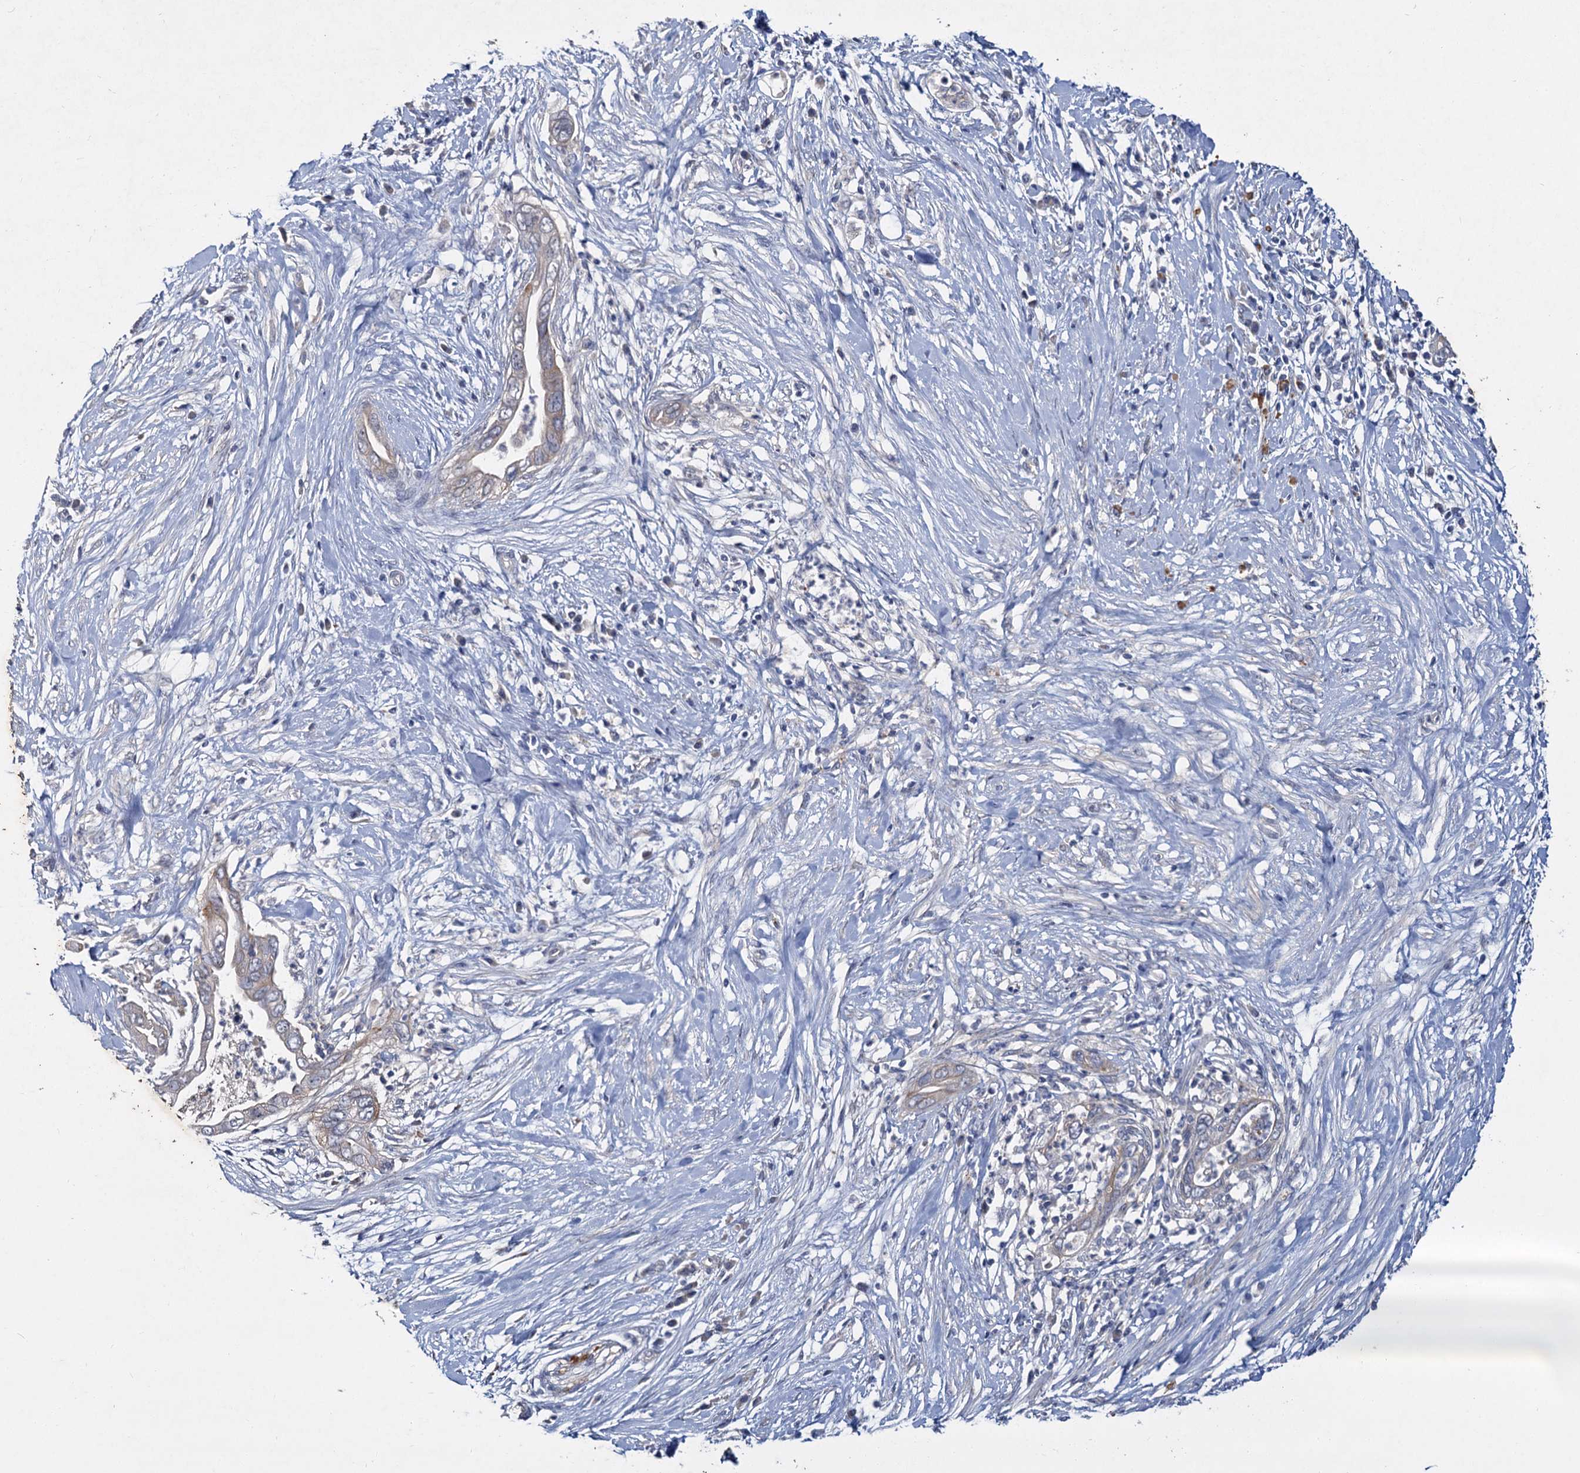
{"staining": {"intensity": "weak", "quantity": "<25%", "location": "cytoplasmic/membranous"}, "tissue": "pancreatic cancer", "cell_type": "Tumor cells", "image_type": "cancer", "snomed": [{"axis": "morphology", "description": "Adenocarcinoma, NOS"}, {"axis": "topography", "description": "Pancreas"}], "caption": "Immunohistochemical staining of adenocarcinoma (pancreatic) displays no significant expression in tumor cells. (IHC, brightfield microscopy, high magnification).", "gene": "ATP9A", "patient": {"sex": "male", "age": 75}}